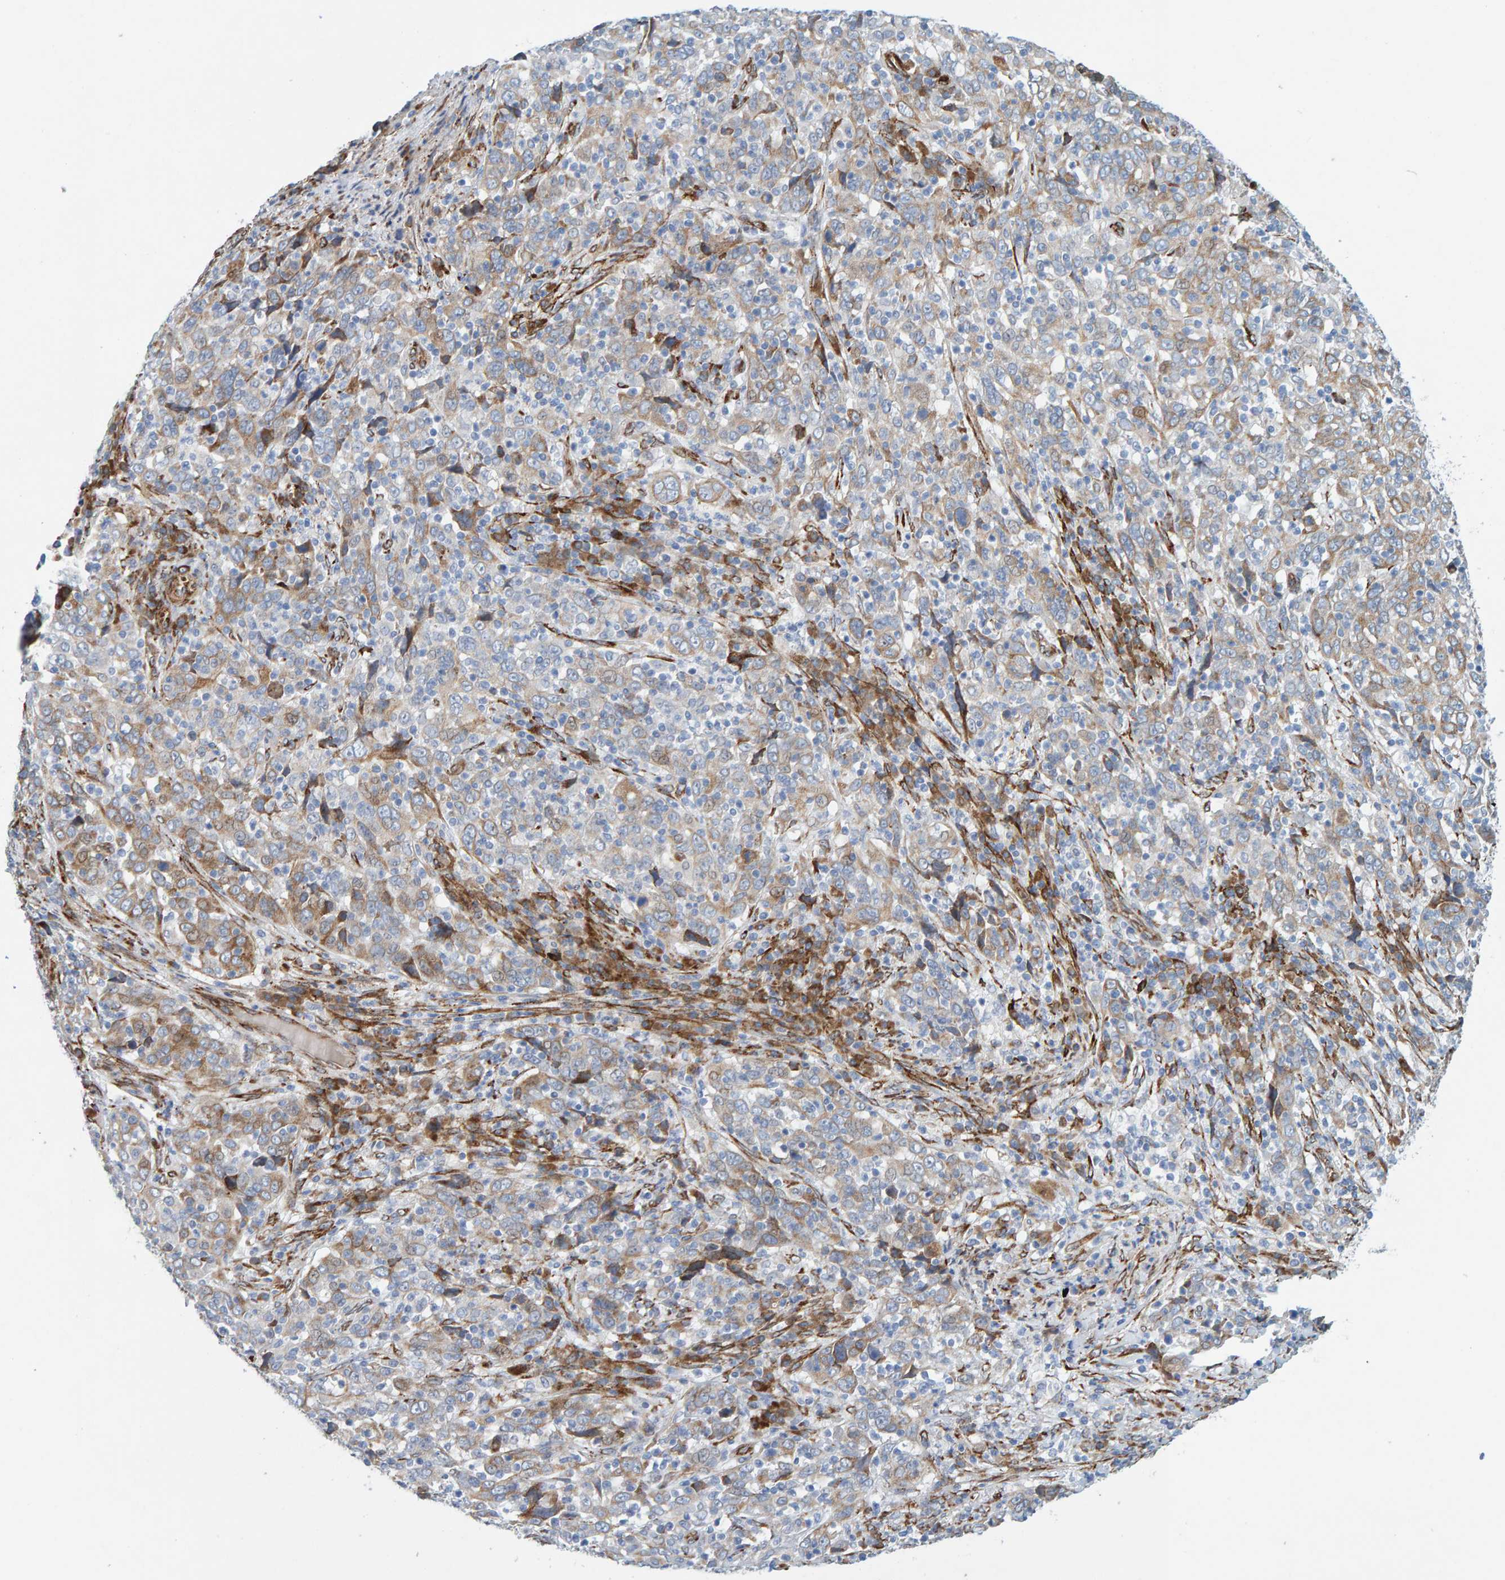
{"staining": {"intensity": "weak", "quantity": "25%-75%", "location": "cytoplasmic/membranous"}, "tissue": "cervical cancer", "cell_type": "Tumor cells", "image_type": "cancer", "snomed": [{"axis": "morphology", "description": "Squamous cell carcinoma, NOS"}, {"axis": "topography", "description": "Cervix"}], "caption": "A photomicrograph of human cervical cancer stained for a protein shows weak cytoplasmic/membranous brown staining in tumor cells.", "gene": "MMP16", "patient": {"sex": "female", "age": 46}}